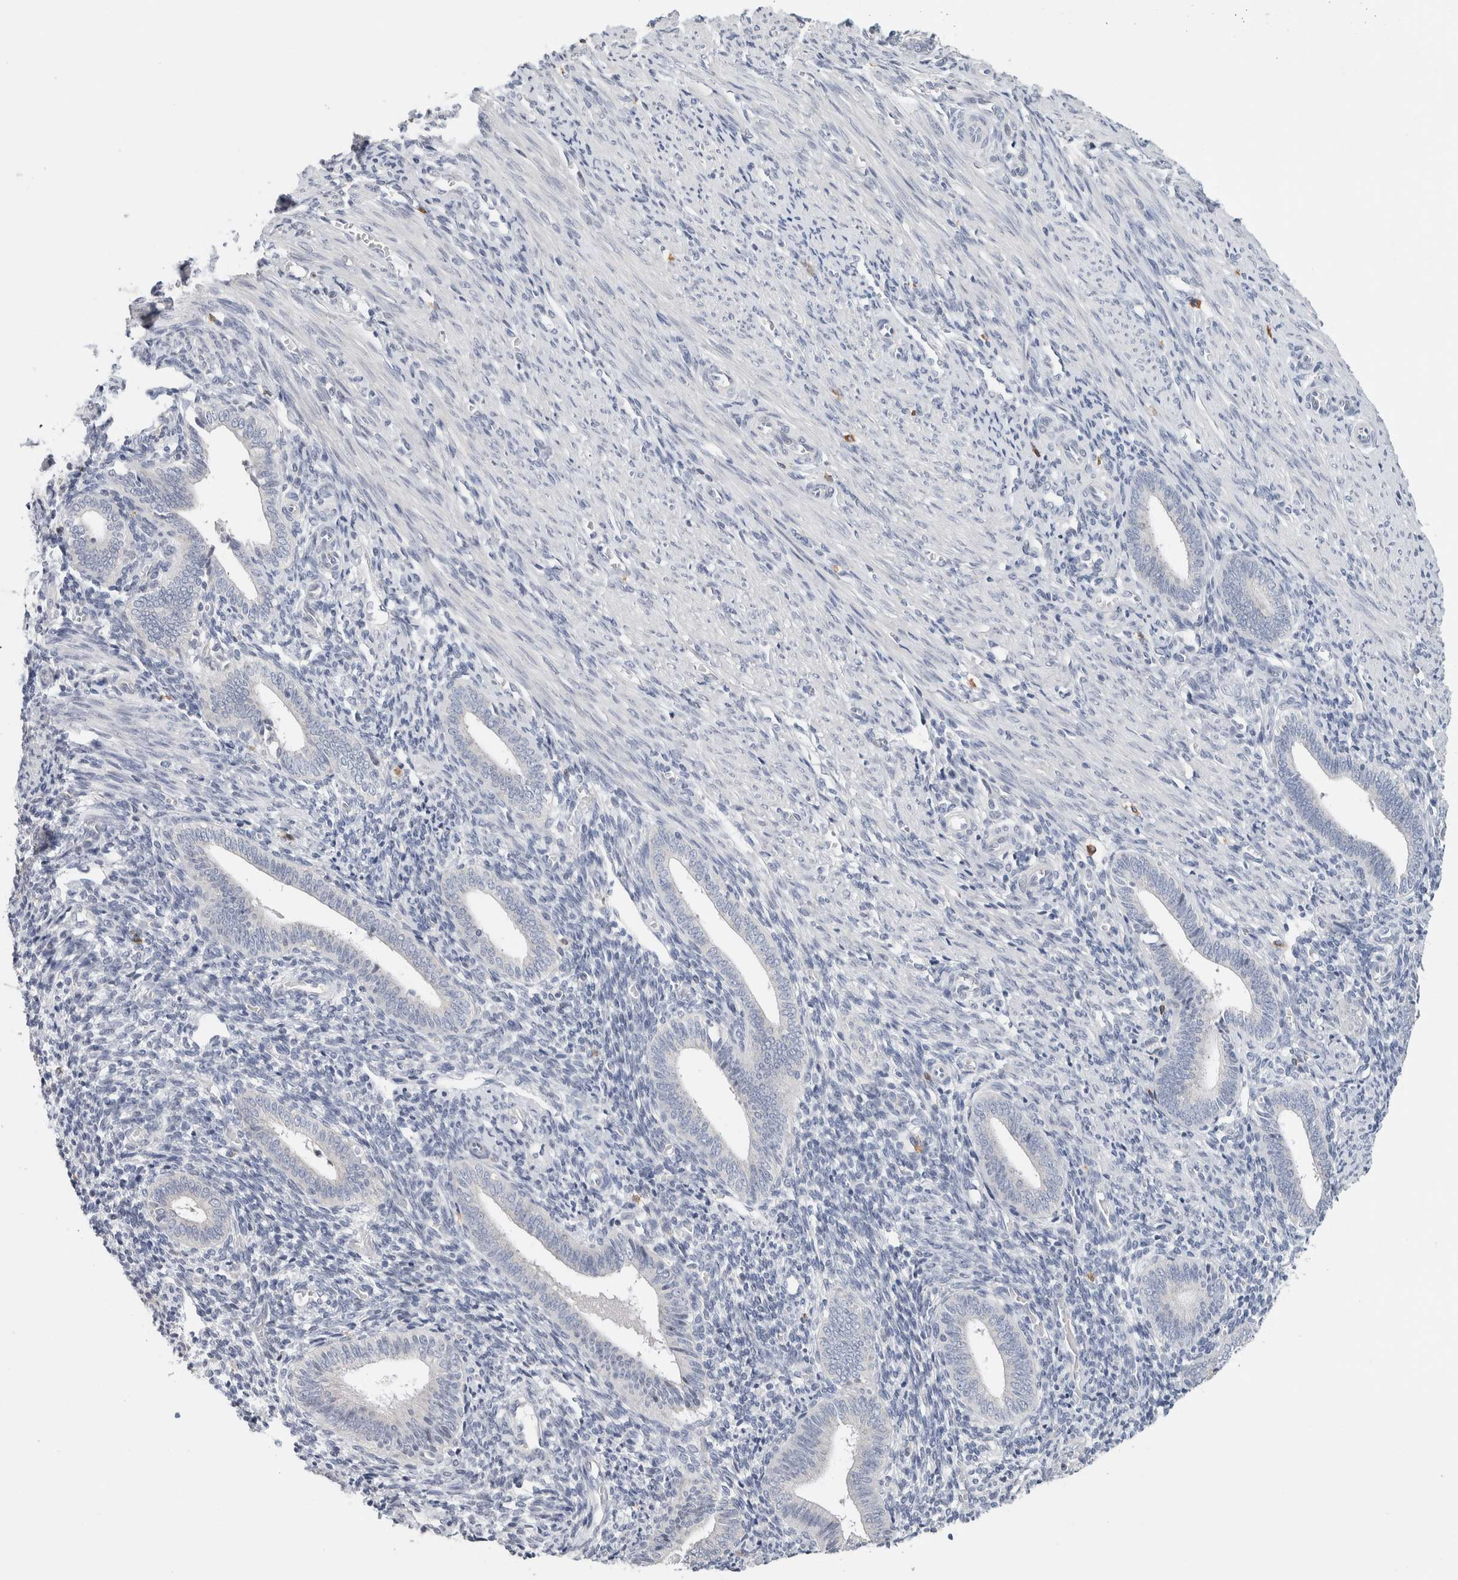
{"staining": {"intensity": "negative", "quantity": "none", "location": "none"}, "tissue": "endometrium", "cell_type": "Cells in endometrial stroma", "image_type": "normal", "snomed": [{"axis": "morphology", "description": "Normal tissue, NOS"}, {"axis": "topography", "description": "Uterus"}, {"axis": "topography", "description": "Endometrium"}], "caption": "DAB (3,3'-diaminobenzidine) immunohistochemical staining of normal human endometrium exhibits no significant staining in cells in endometrial stroma. The staining is performed using DAB (3,3'-diaminobenzidine) brown chromogen with nuclei counter-stained in using hematoxylin.", "gene": "SCN2A", "patient": {"sex": "female", "age": 33}}